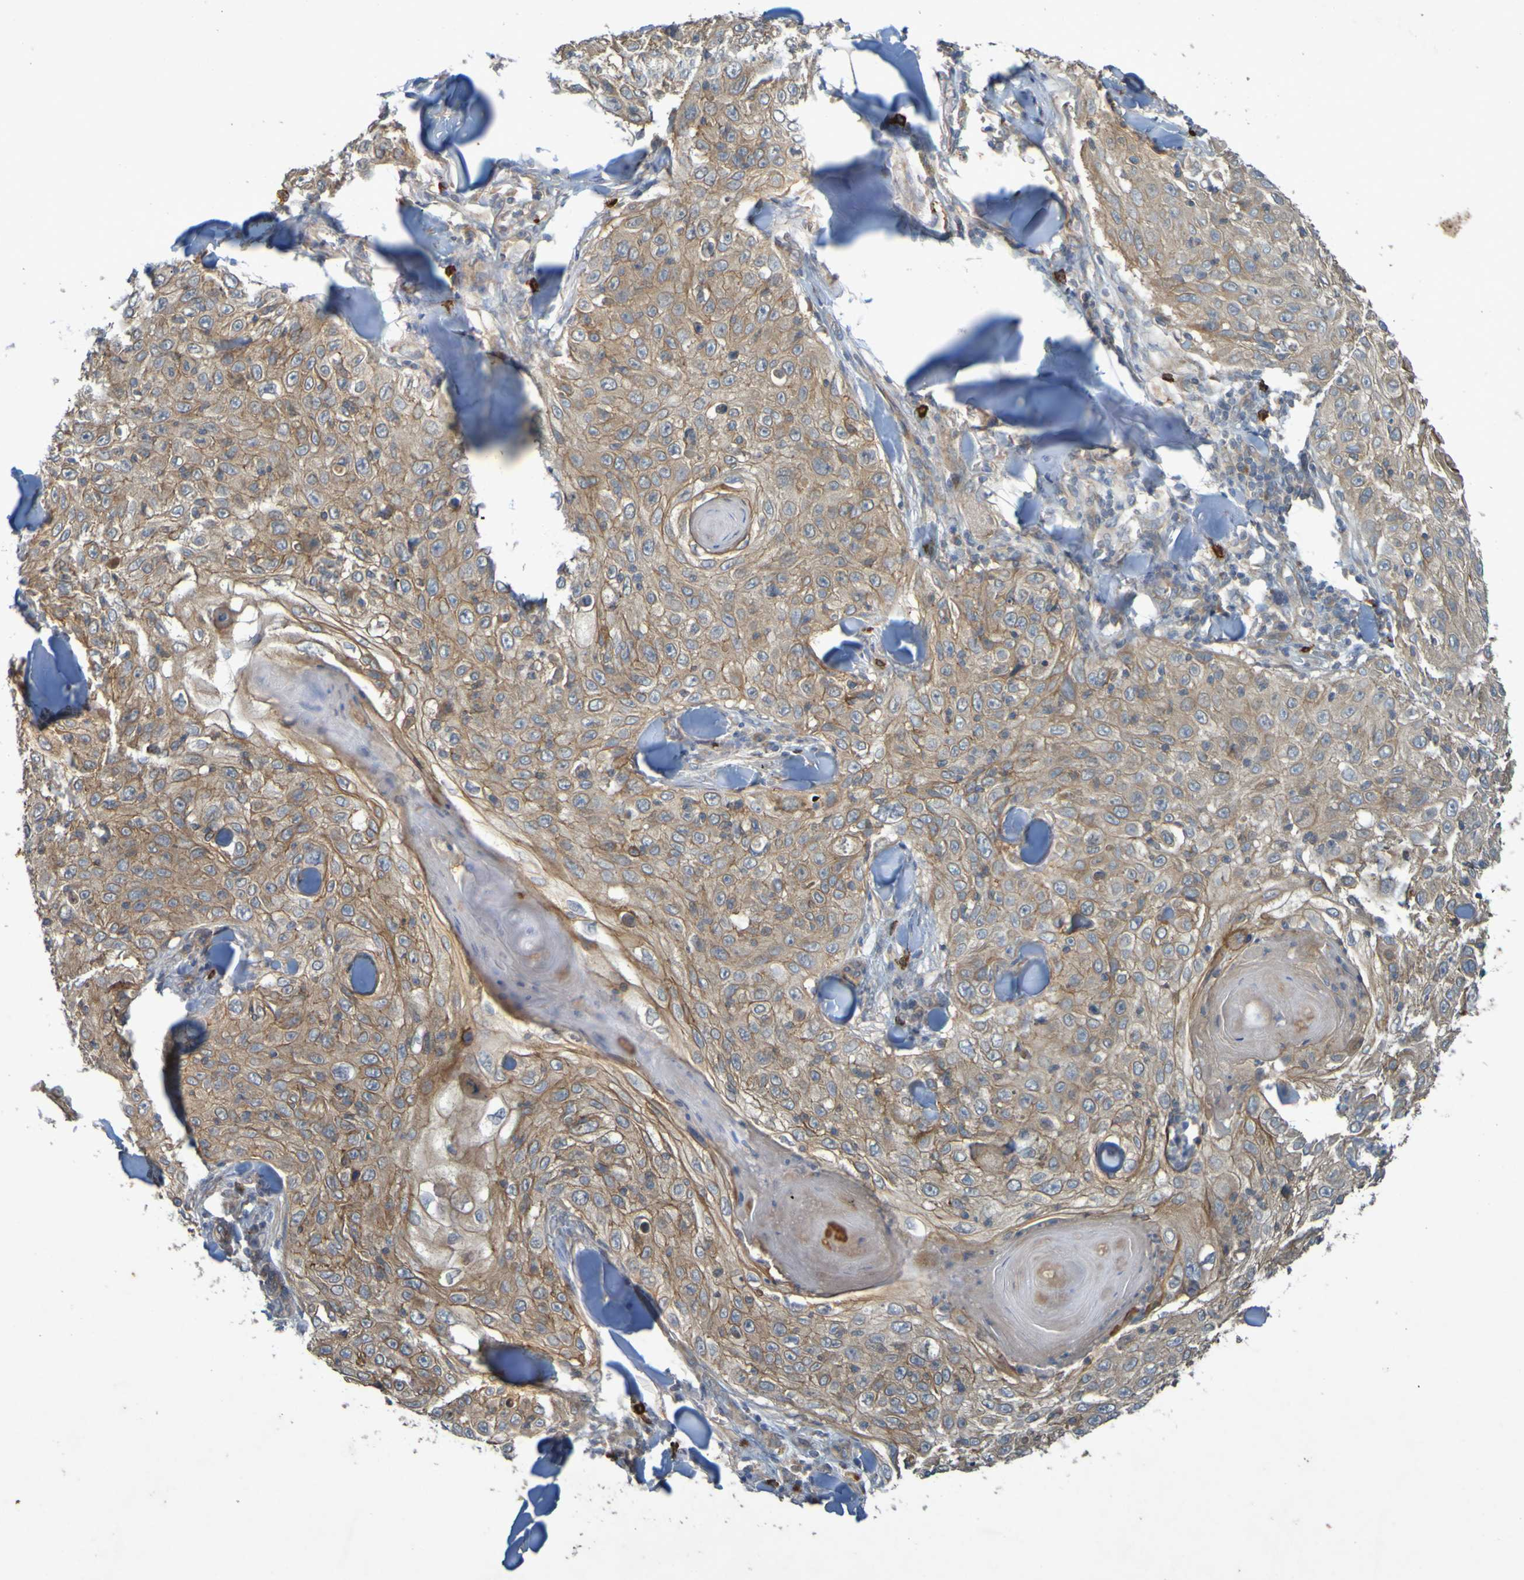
{"staining": {"intensity": "moderate", "quantity": ">75%", "location": "cytoplasmic/membranous"}, "tissue": "skin cancer", "cell_type": "Tumor cells", "image_type": "cancer", "snomed": [{"axis": "morphology", "description": "Squamous cell carcinoma, NOS"}, {"axis": "topography", "description": "Skin"}], "caption": "The immunohistochemical stain highlights moderate cytoplasmic/membranous staining in tumor cells of squamous cell carcinoma (skin) tissue. (Brightfield microscopy of DAB IHC at high magnification).", "gene": "B3GAT2", "patient": {"sex": "male", "age": 86}}